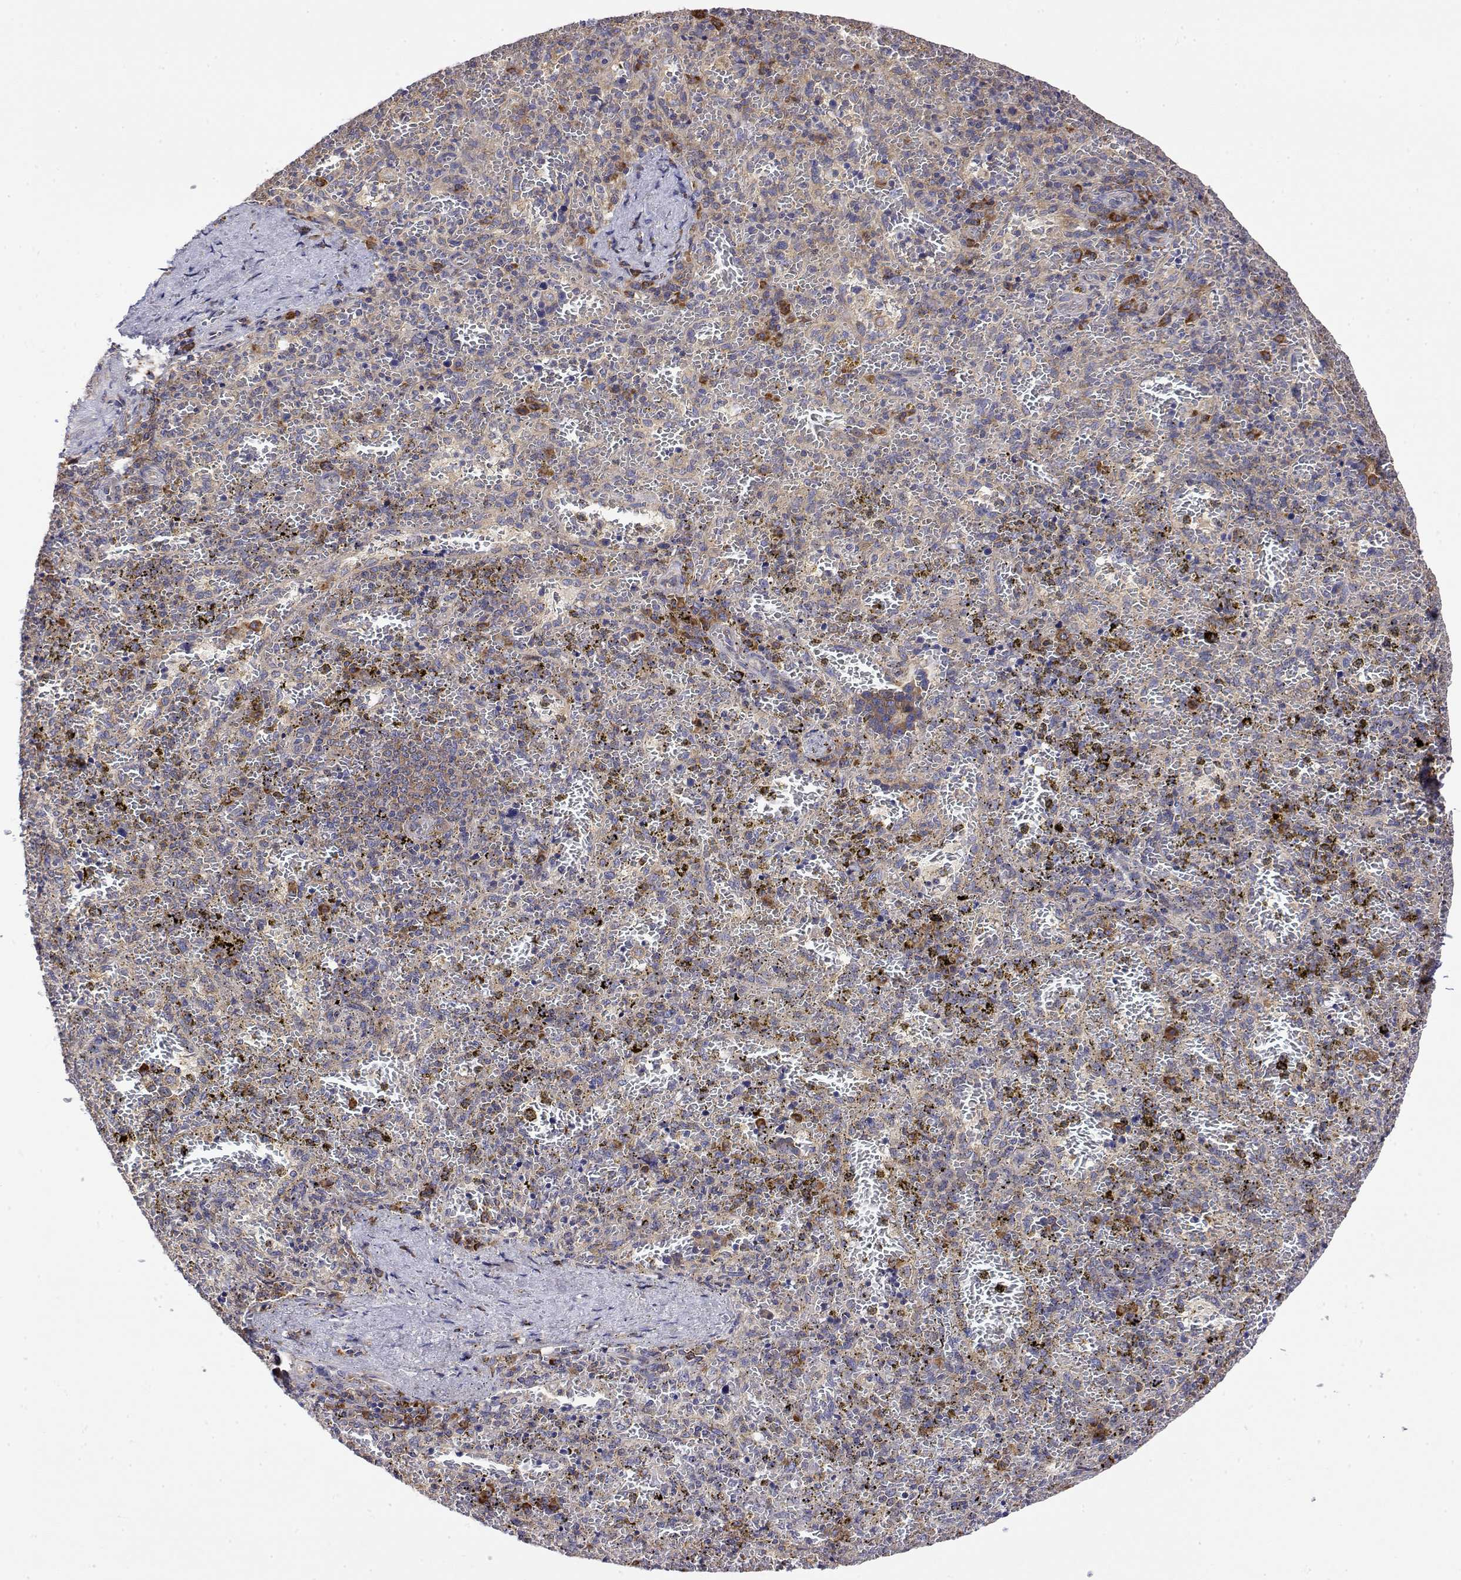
{"staining": {"intensity": "strong", "quantity": "<25%", "location": "cytoplasmic/membranous"}, "tissue": "spleen", "cell_type": "Cells in red pulp", "image_type": "normal", "snomed": [{"axis": "morphology", "description": "Normal tissue, NOS"}, {"axis": "topography", "description": "Spleen"}], "caption": "Brown immunohistochemical staining in unremarkable human spleen reveals strong cytoplasmic/membranous positivity in about <25% of cells in red pulp. The staining was performed using DAB (3,3'-diaminobenzidine) to visualize the protein expression in brown, while the nuclei were stained in blue with hematoxylin (Magnification: 20x).", "gene": "EEF1G", "patient": {"sex": "female", "age": 50}}